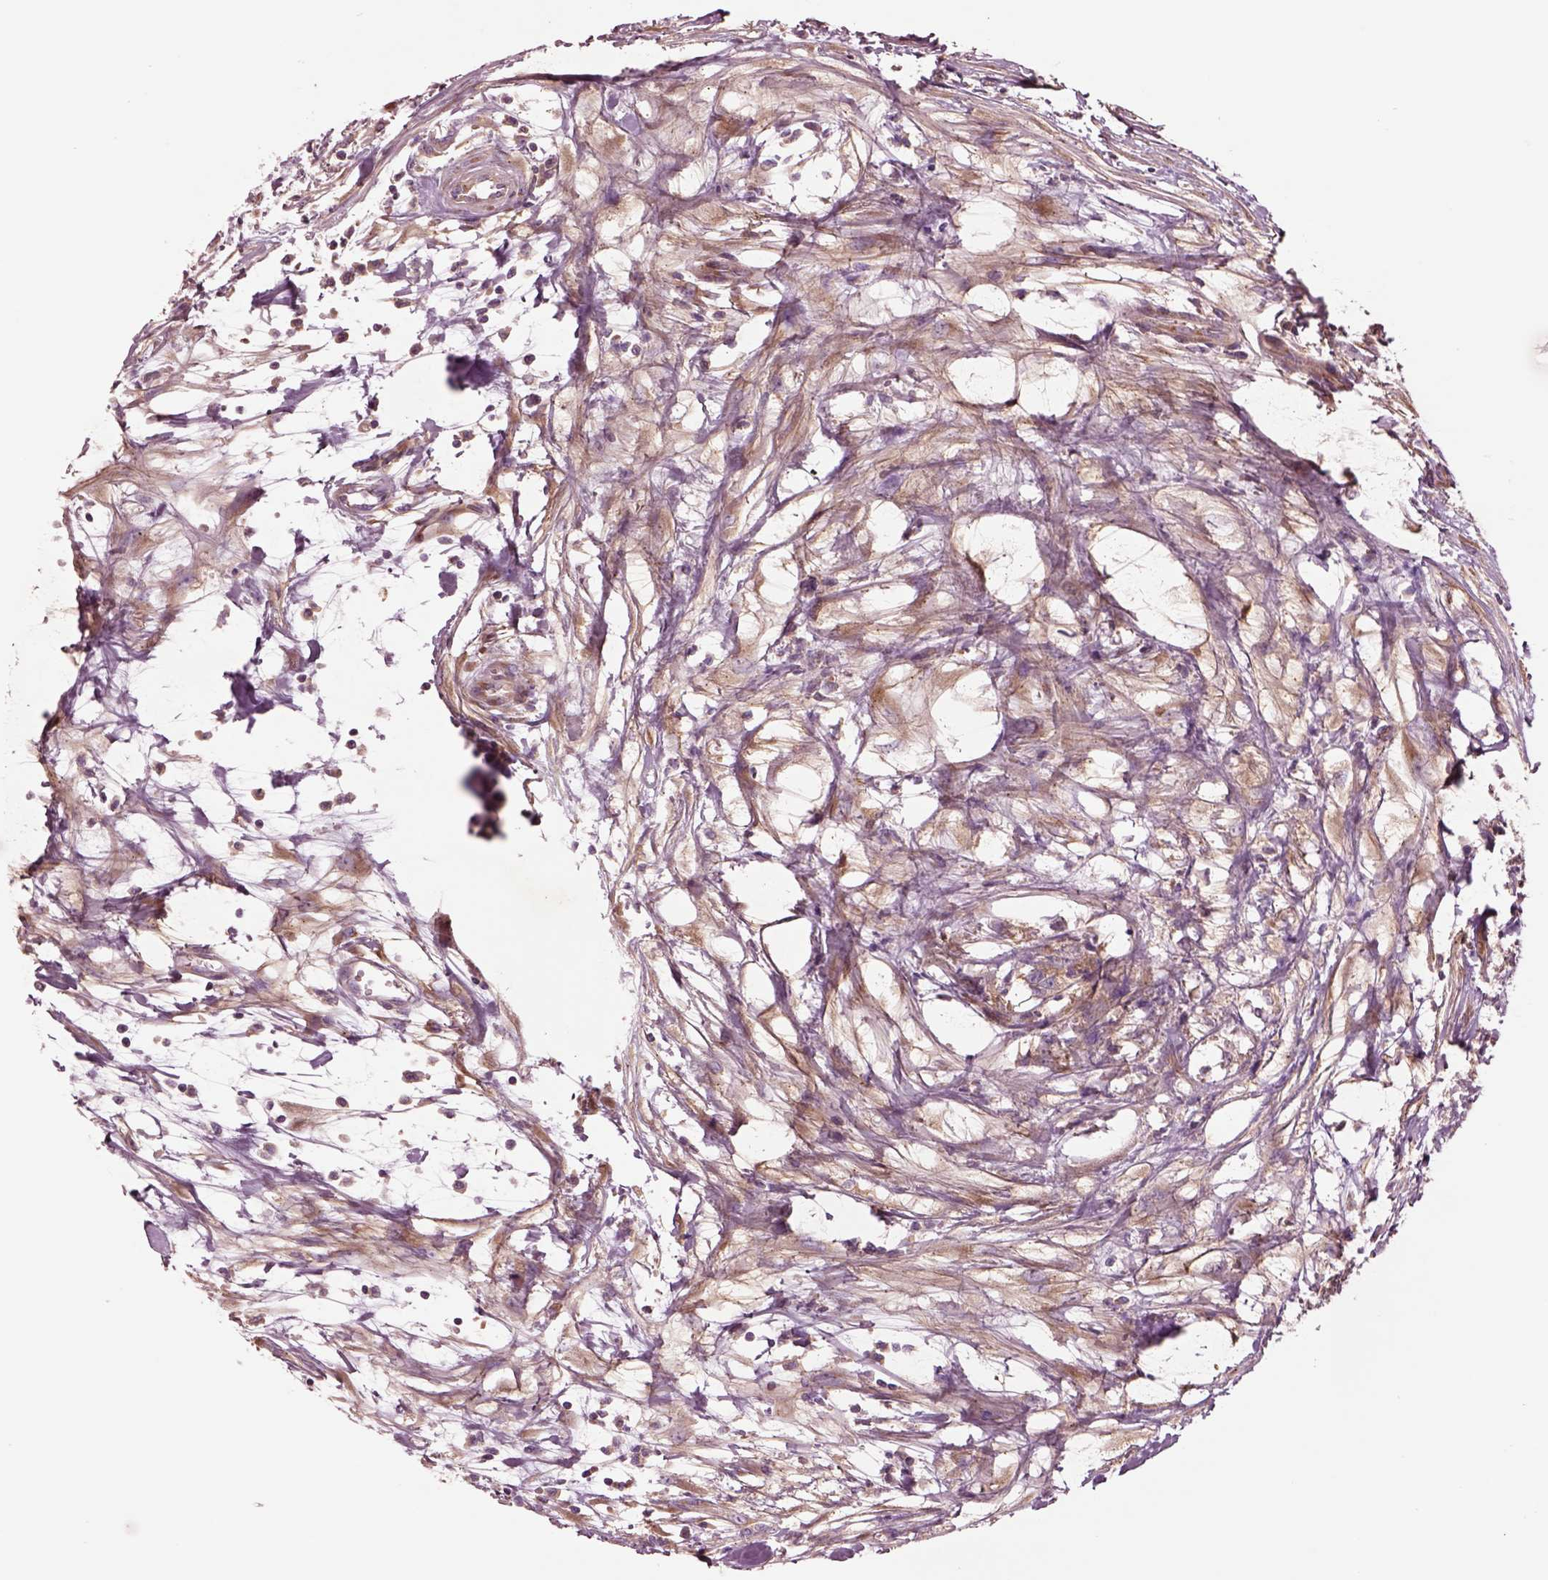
{"staining": {"intensity": "moderate", "quantity": ">75%", "location": "cytoplasmic/membranous"}, "tissue": "testis cancer", "cell_type": "Tumor cells", "image_type": "cancer", "snomed": [{"axis": "morphology", "description": "Carcinoma, Embryonal, NOS"}, {"axis": "morphology", "description": "Teratoma, malignant, NOS"}, {"axis": "topography", "description": "Testis"}], "caption": "IHC (DAB) staining of testis cancer shows moderate cytoplasmic/membranous protein positivity in approximately >75% of tumor cells. The staining is performed using DAB brown chromogen to label protein expression. The nuclei are counter-stained blue using hematoxylin.", "gene": "SEC23A", "patient": {"sex": "male", "age": 44}}